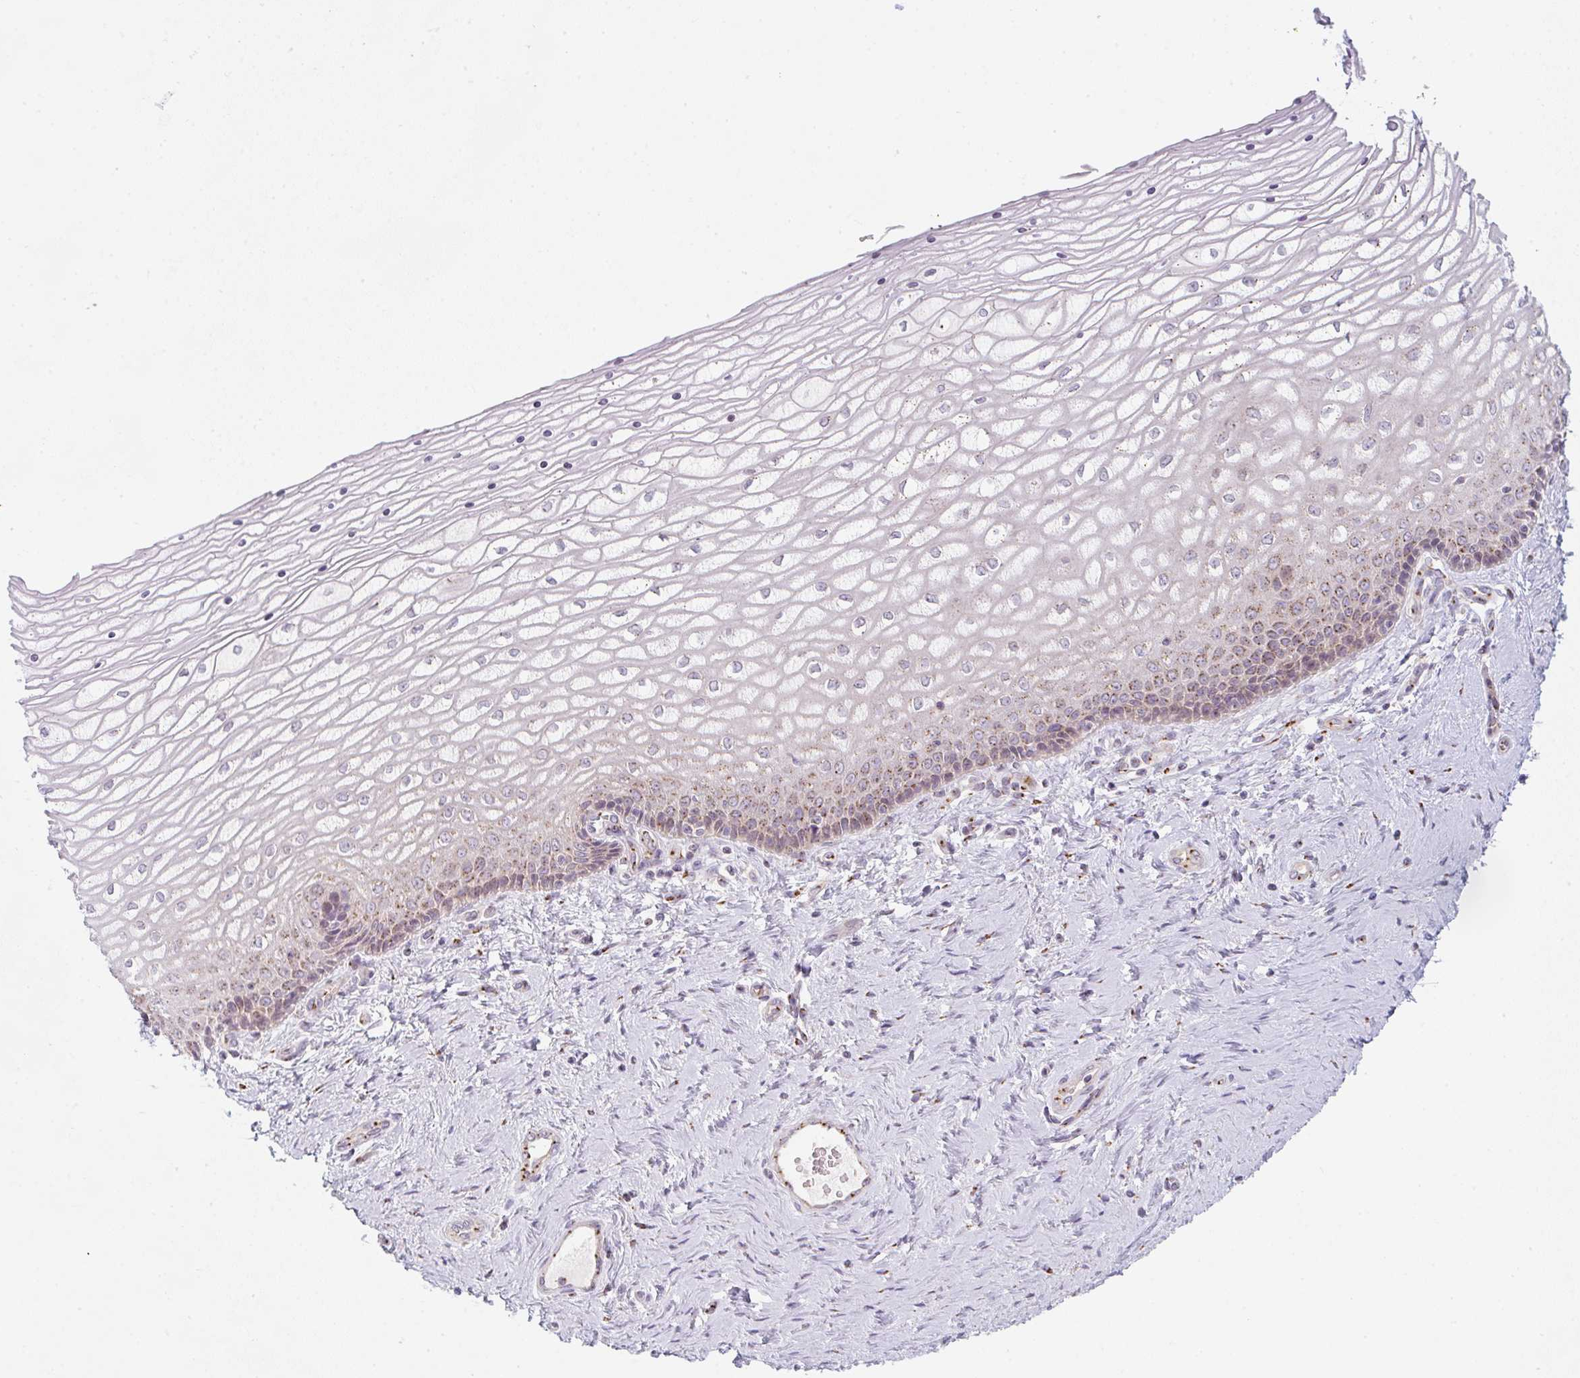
{"staining": {"intensity": "strong", "quantity": "25%-75%", "location": "cytoplasmic/membranous"}, "tissue": "vagina", "cell_type": "Squamous epithelial cells", "image_type": "normal", "snomed": [{"axis": "morphology", "description": "Normal tissue, NOS"}, {"axis": "topography", "description": "Vagina"}], "caption": "Immunohistochemistry (IHC) (DAB (3,3'-diaminobenzidine)) staining of benign human vagina demonstrates strong cytoplasmic/membranous protein expression in about 25%-75% of squamous epithelial cells. (Brightfield microscopy of DAB IHC at high magnification).", "gene": "GVQW3", "patient": {"sex": "female", "age": 45}}